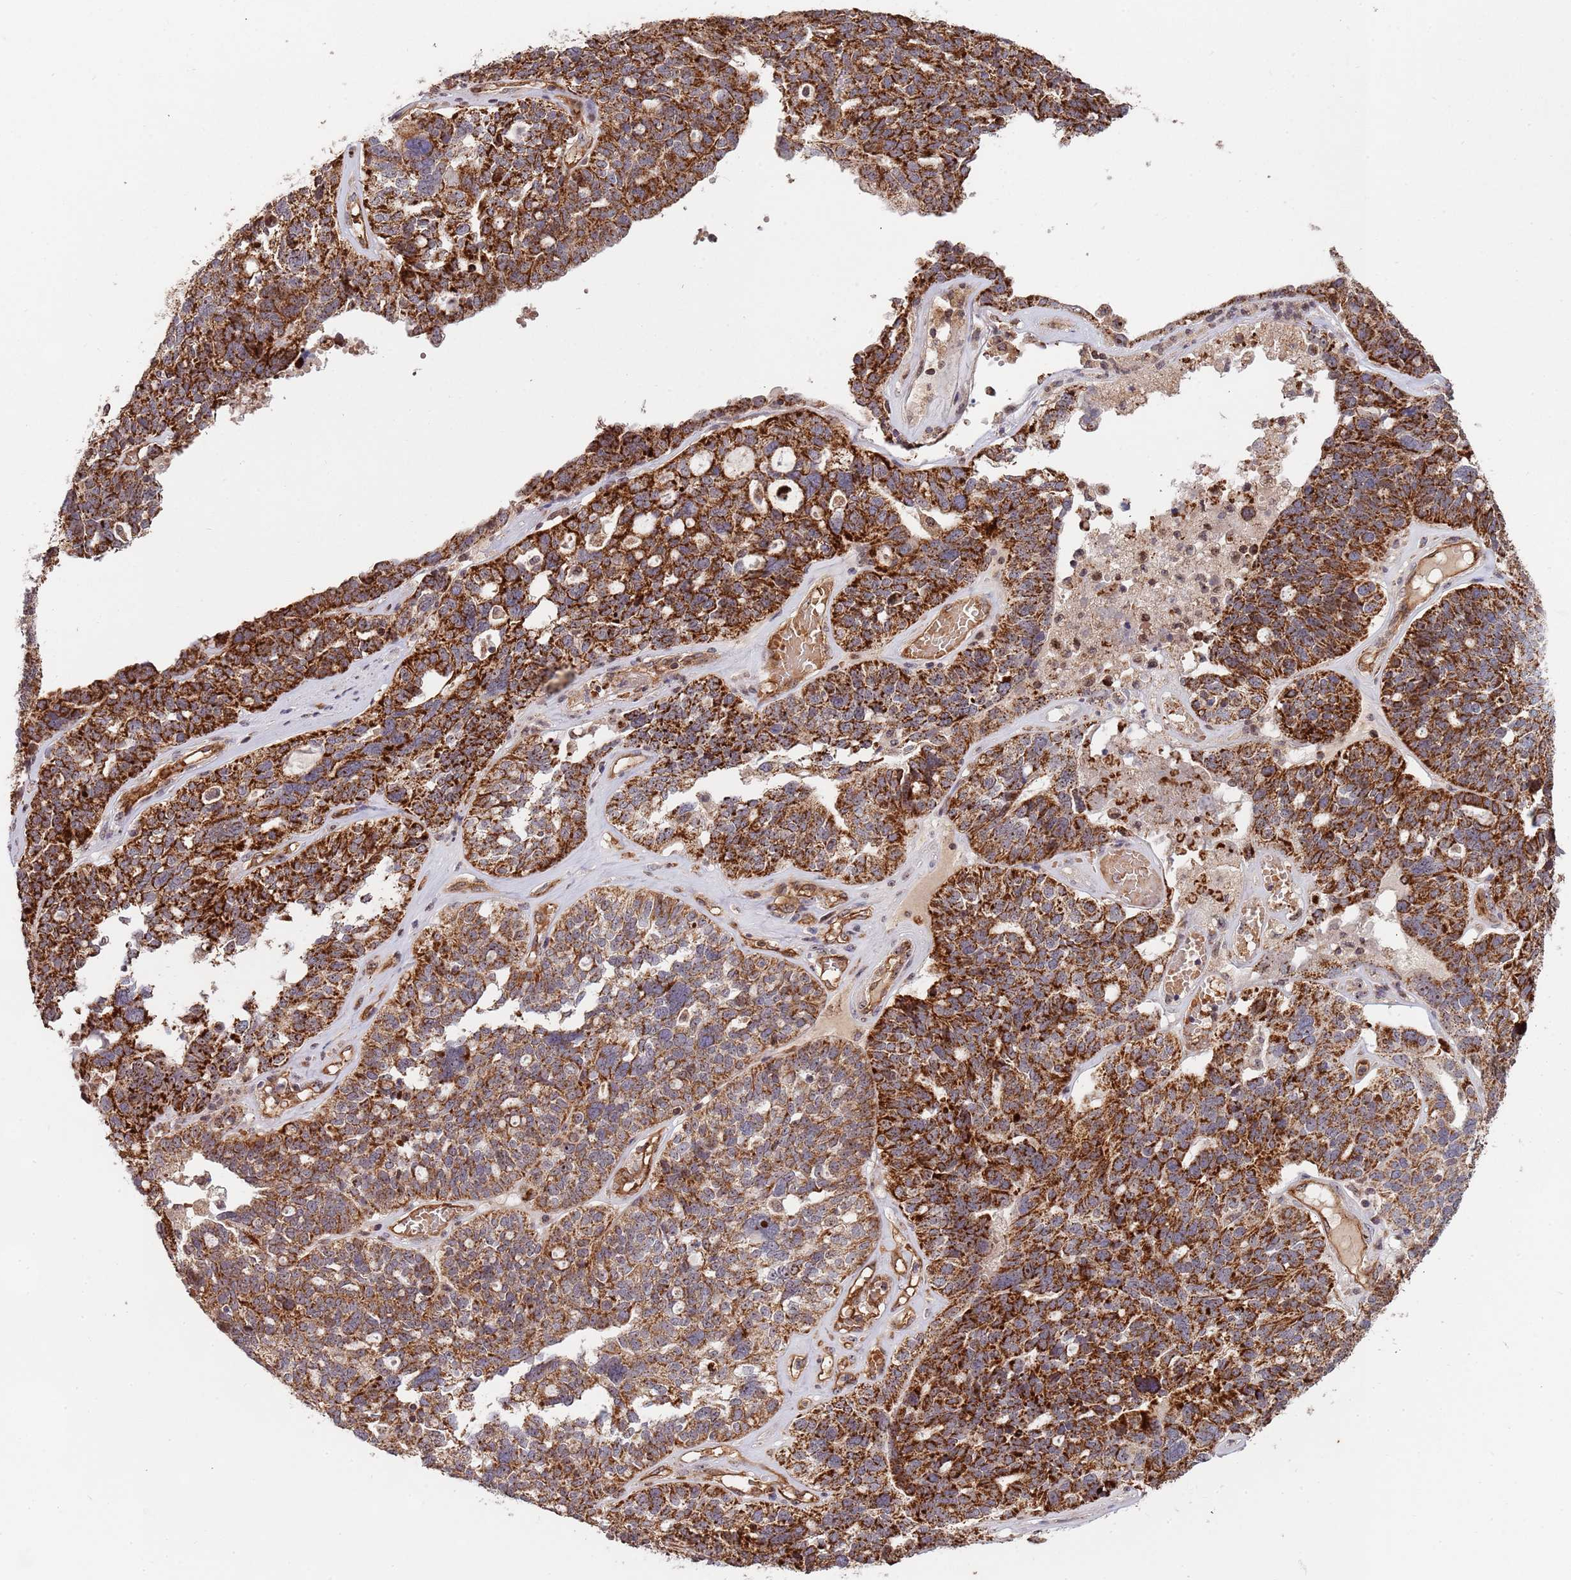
{"staining": {"intensity": "strong", "quantity": ">75%", "location": "cytoplasmic/membranous"}, "tissue": "ovarian cancer", "cell_type": "Tumor cells", "image_type": "cancer", "snomed": [{"axis": "morphology", "description": "Cystadenocarcinoma, serous, NOS"}, {"axis": "topography", "description": "Ovary"}], "caption": "DAB (3,3'-diaminobenzidine) immunohistochemical staining of ovarian cancer exhibits strong cytoplasmic/membranous protein positivity in about >75% of tumor cells.", "gene": "DCHS1", "patient": {"sex": "female", "age": 59}}